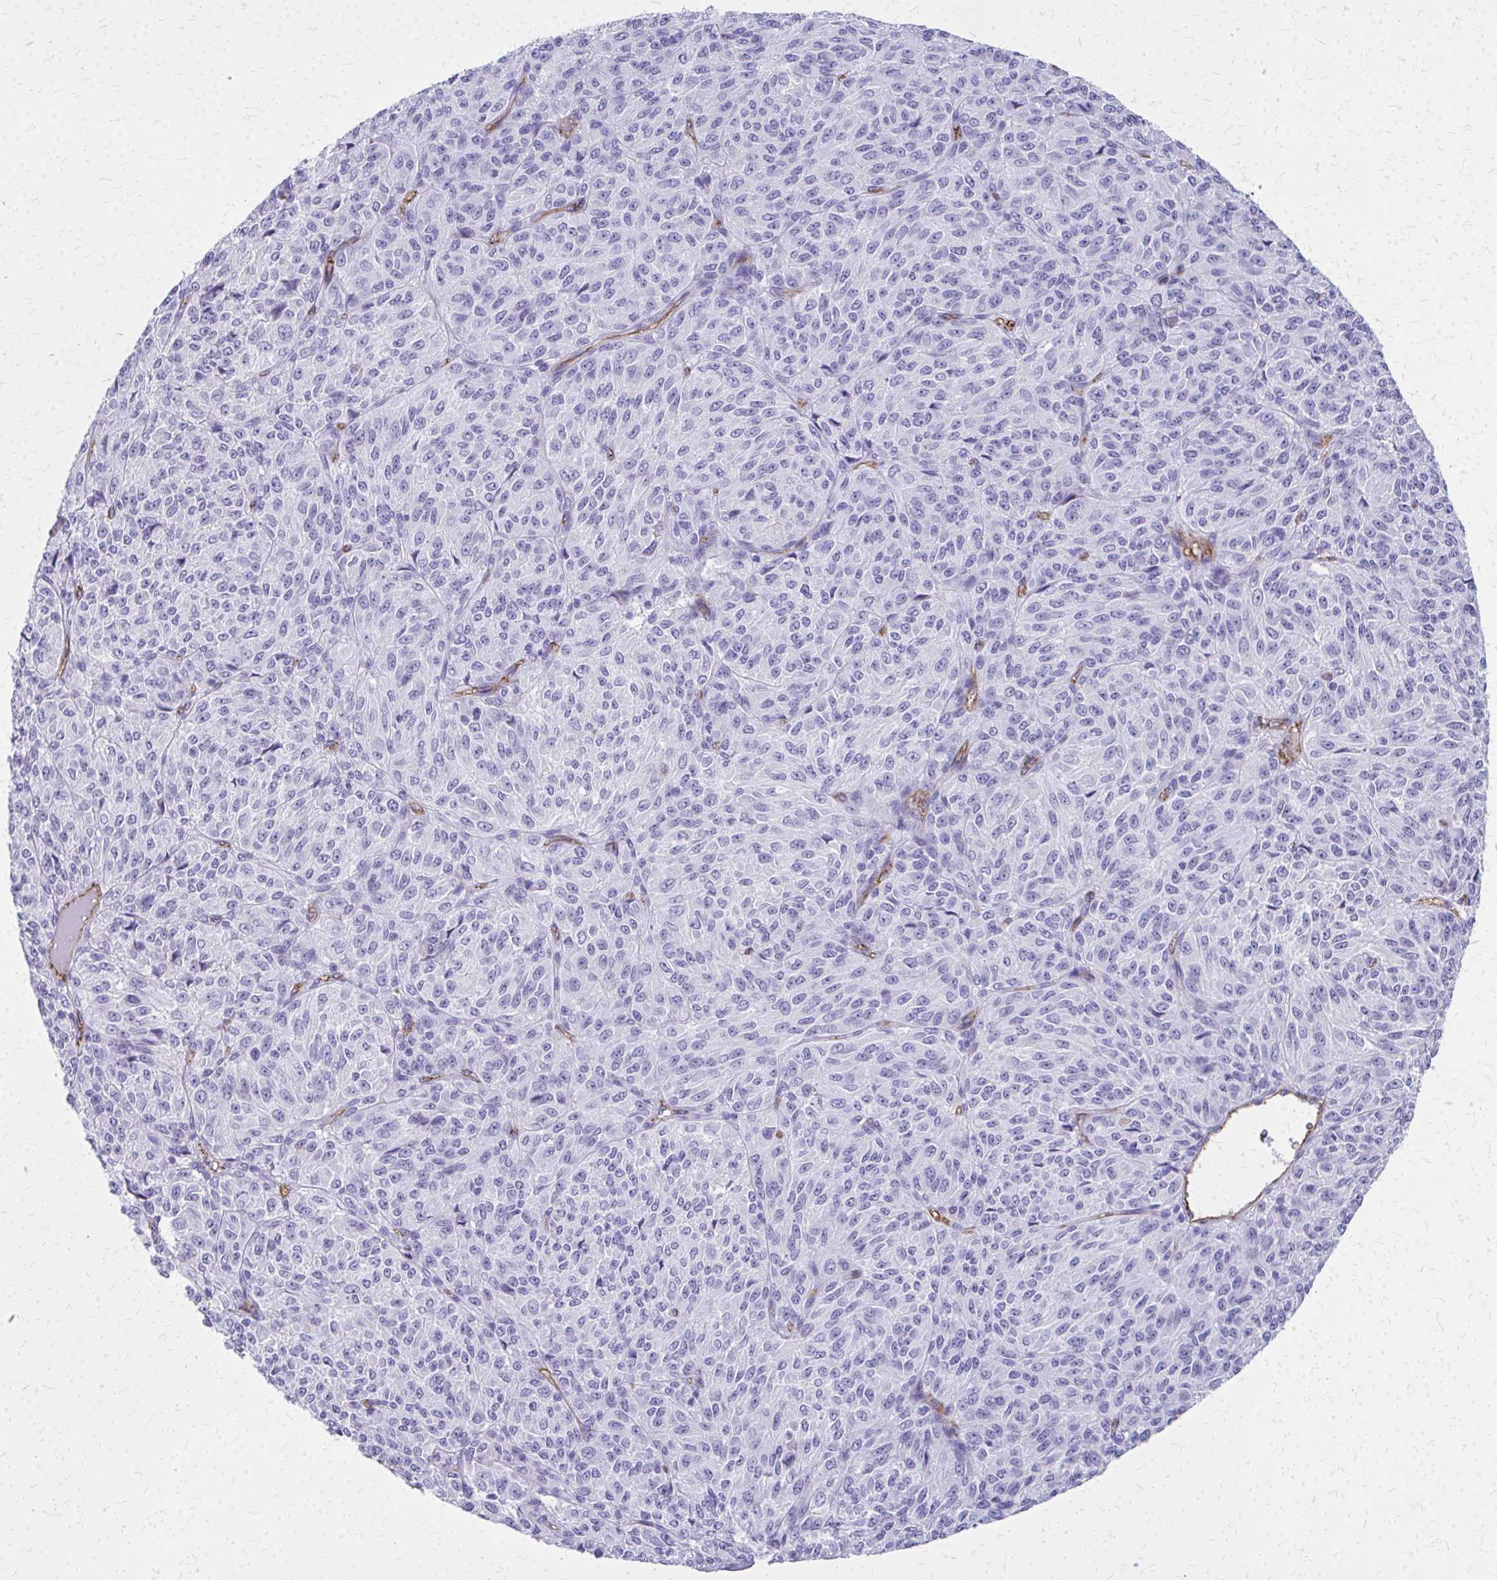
{"staining": {"intensity": "negative", "quantity": "none", "location": "none"}, "tissue": "melanoma", "cell_type": "Tumor cells", "image_type": "cancer", "snomed": [{"axis": "morphology", "description": "Malignant melanoma, Metastatic site"}, {"axis": "topography", "description": "Brain"}], "caption": "Histopathology image shows no significant protein staining in tumor cells of malignant melanoma (metastatic site).", "gene": "TPSG1", "patient": {"sex": "female", "age": 56}}